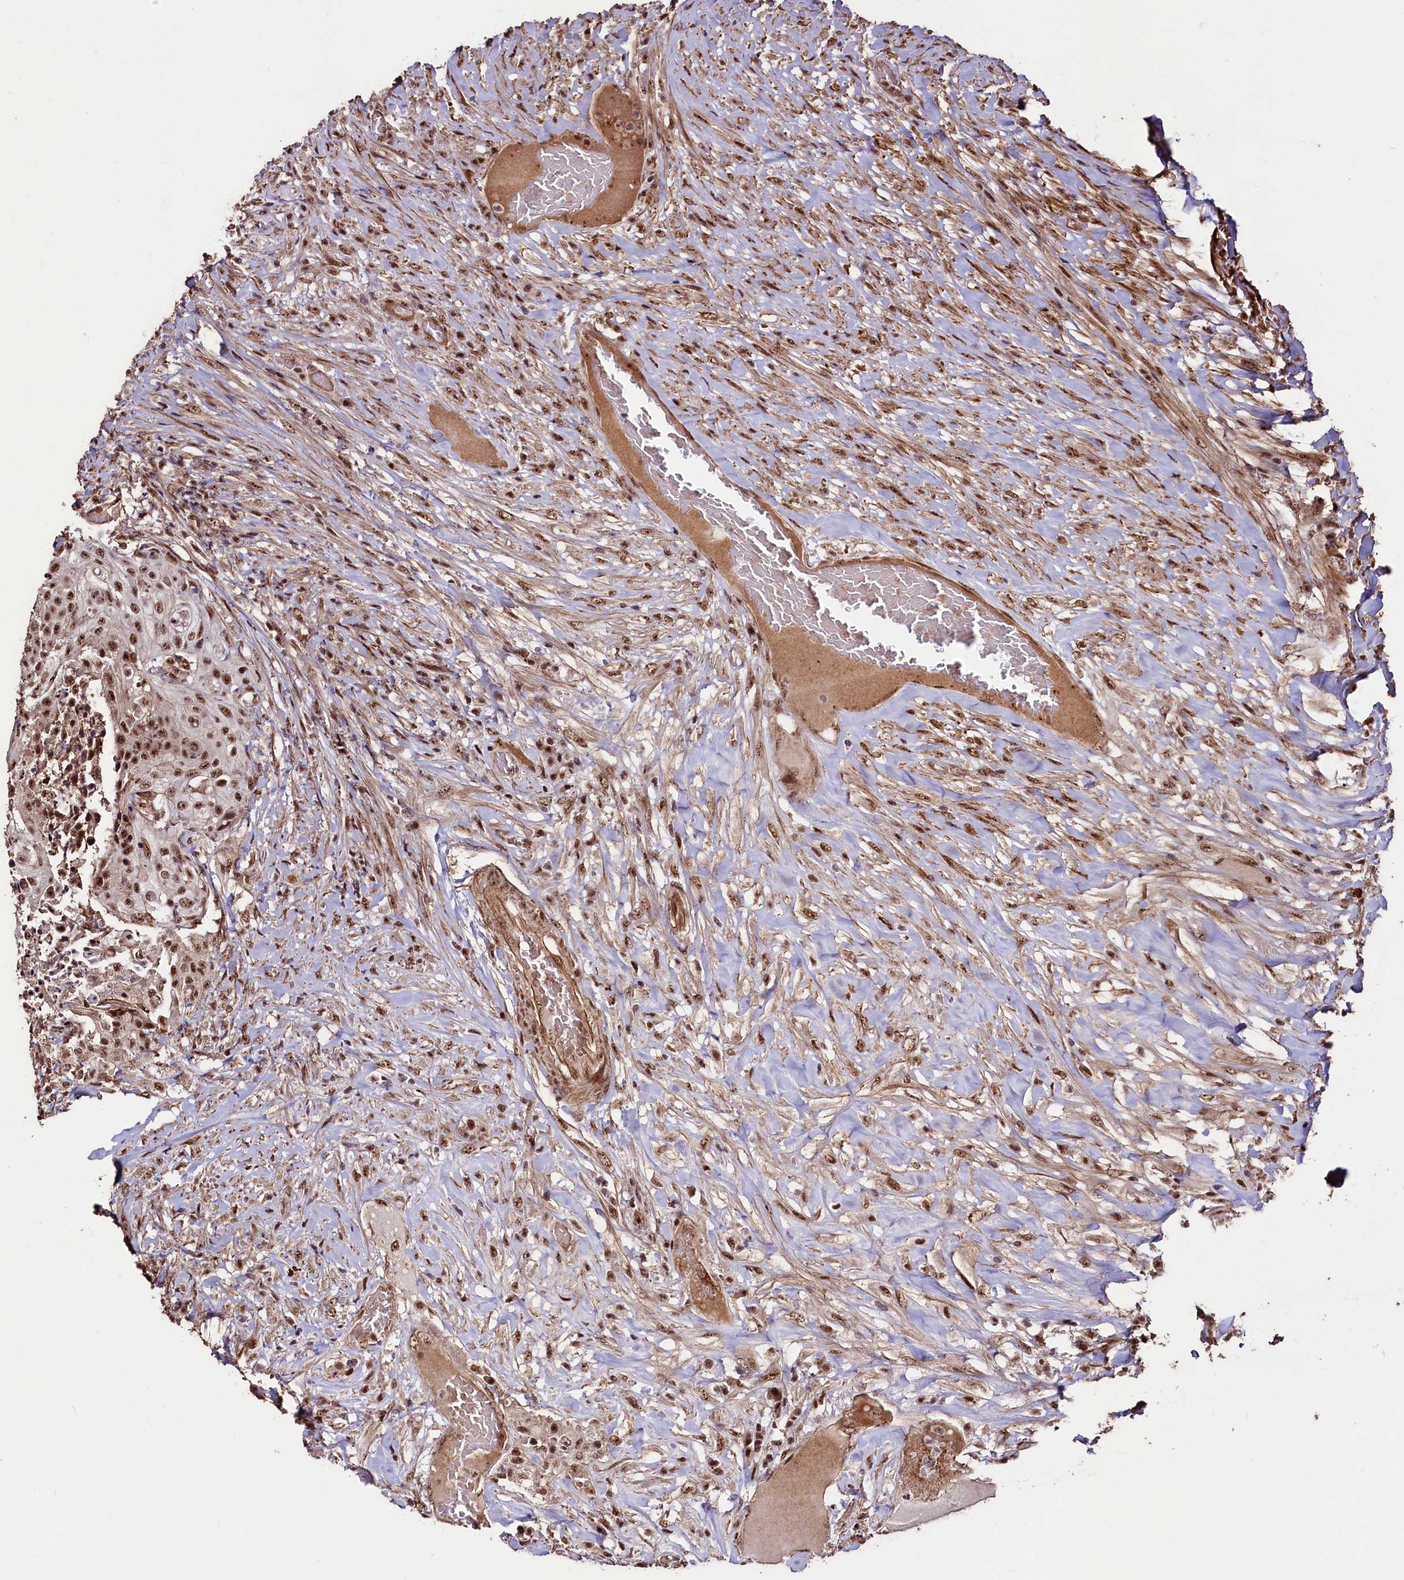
{"staining": {"intensity": "strong", "quantity": ">75%", "location": "nuclear"}, "tissue": "urothelial cancer", "cell_type": "Tumor cells", "image_type": "cancer", "snomed": [{"axis": "morphology", "description": "Urothelial carcinoma, High grade"}, {"axis": "topography", "description": "Urinary bladder"}], "caption": "Urothelial cancer stained with DAB (3,3'-diaminobenzidine) IHC shows high levels of strong nuclear positivity in about >75% of tumor cells.", "gene": "SFSWAP", "patient": {"sex": "female", "age": 63}}